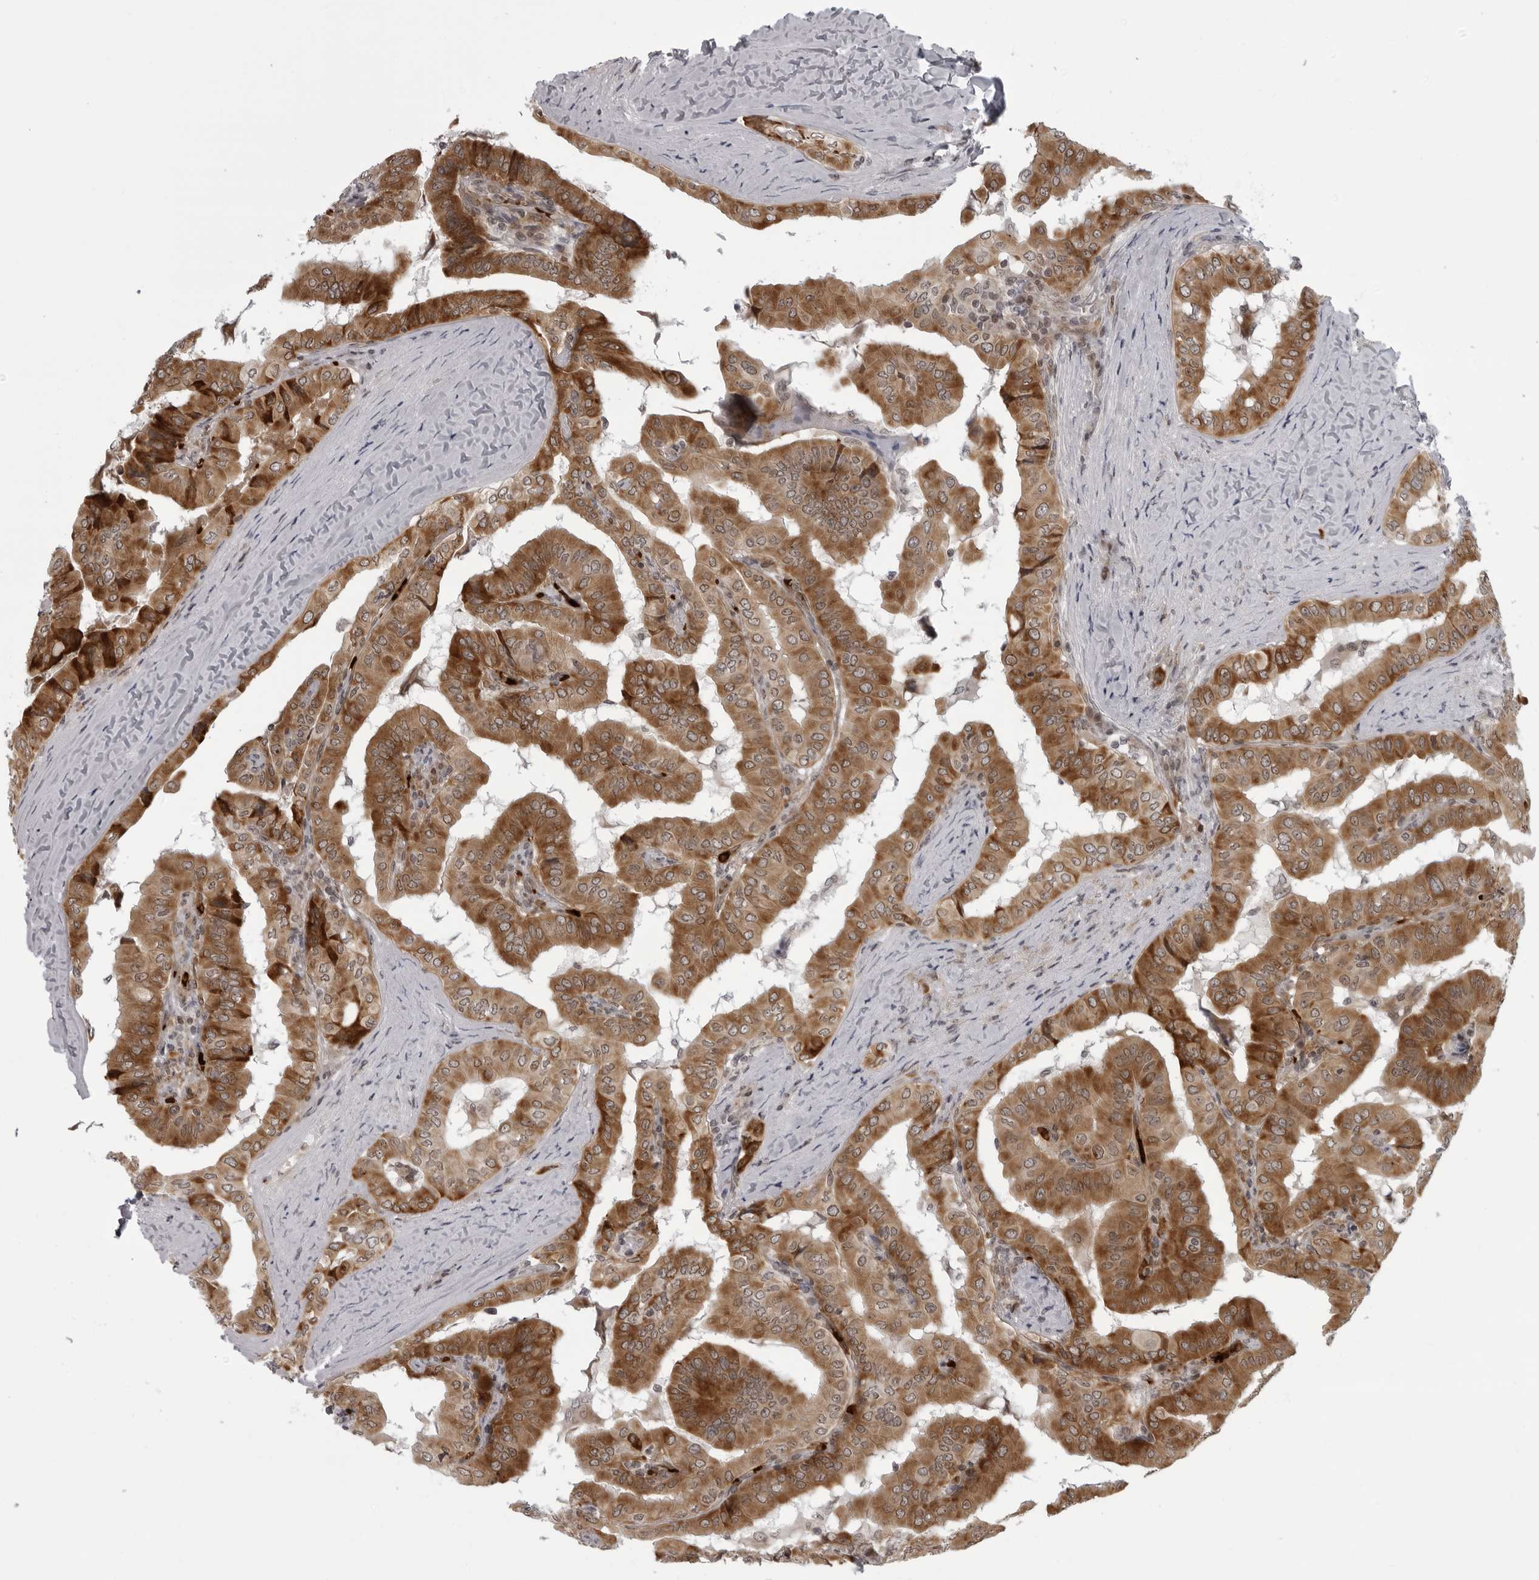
{"staining": {"intensity": "strong", "quantity": ">75%", "location": "cytoplasmic/membranous"}, "tissue": "thyroid cancer", "cell_type": "Tumor cells", "image_type": "cancer", "snomed": [{"axis": "morphology", "description": "Papillary adenocarcinoma, NOS"}, {"axis": "topography", "description": "Thyroid gland"}], "caption": "Immunohistochemical staining of human thyroid cancer shows strong cytoplasmic/membranous protein expression in approximately >75% of tumor cells.", "gene": "THOP1", "patient": {"sex": "male", "age": 33}}